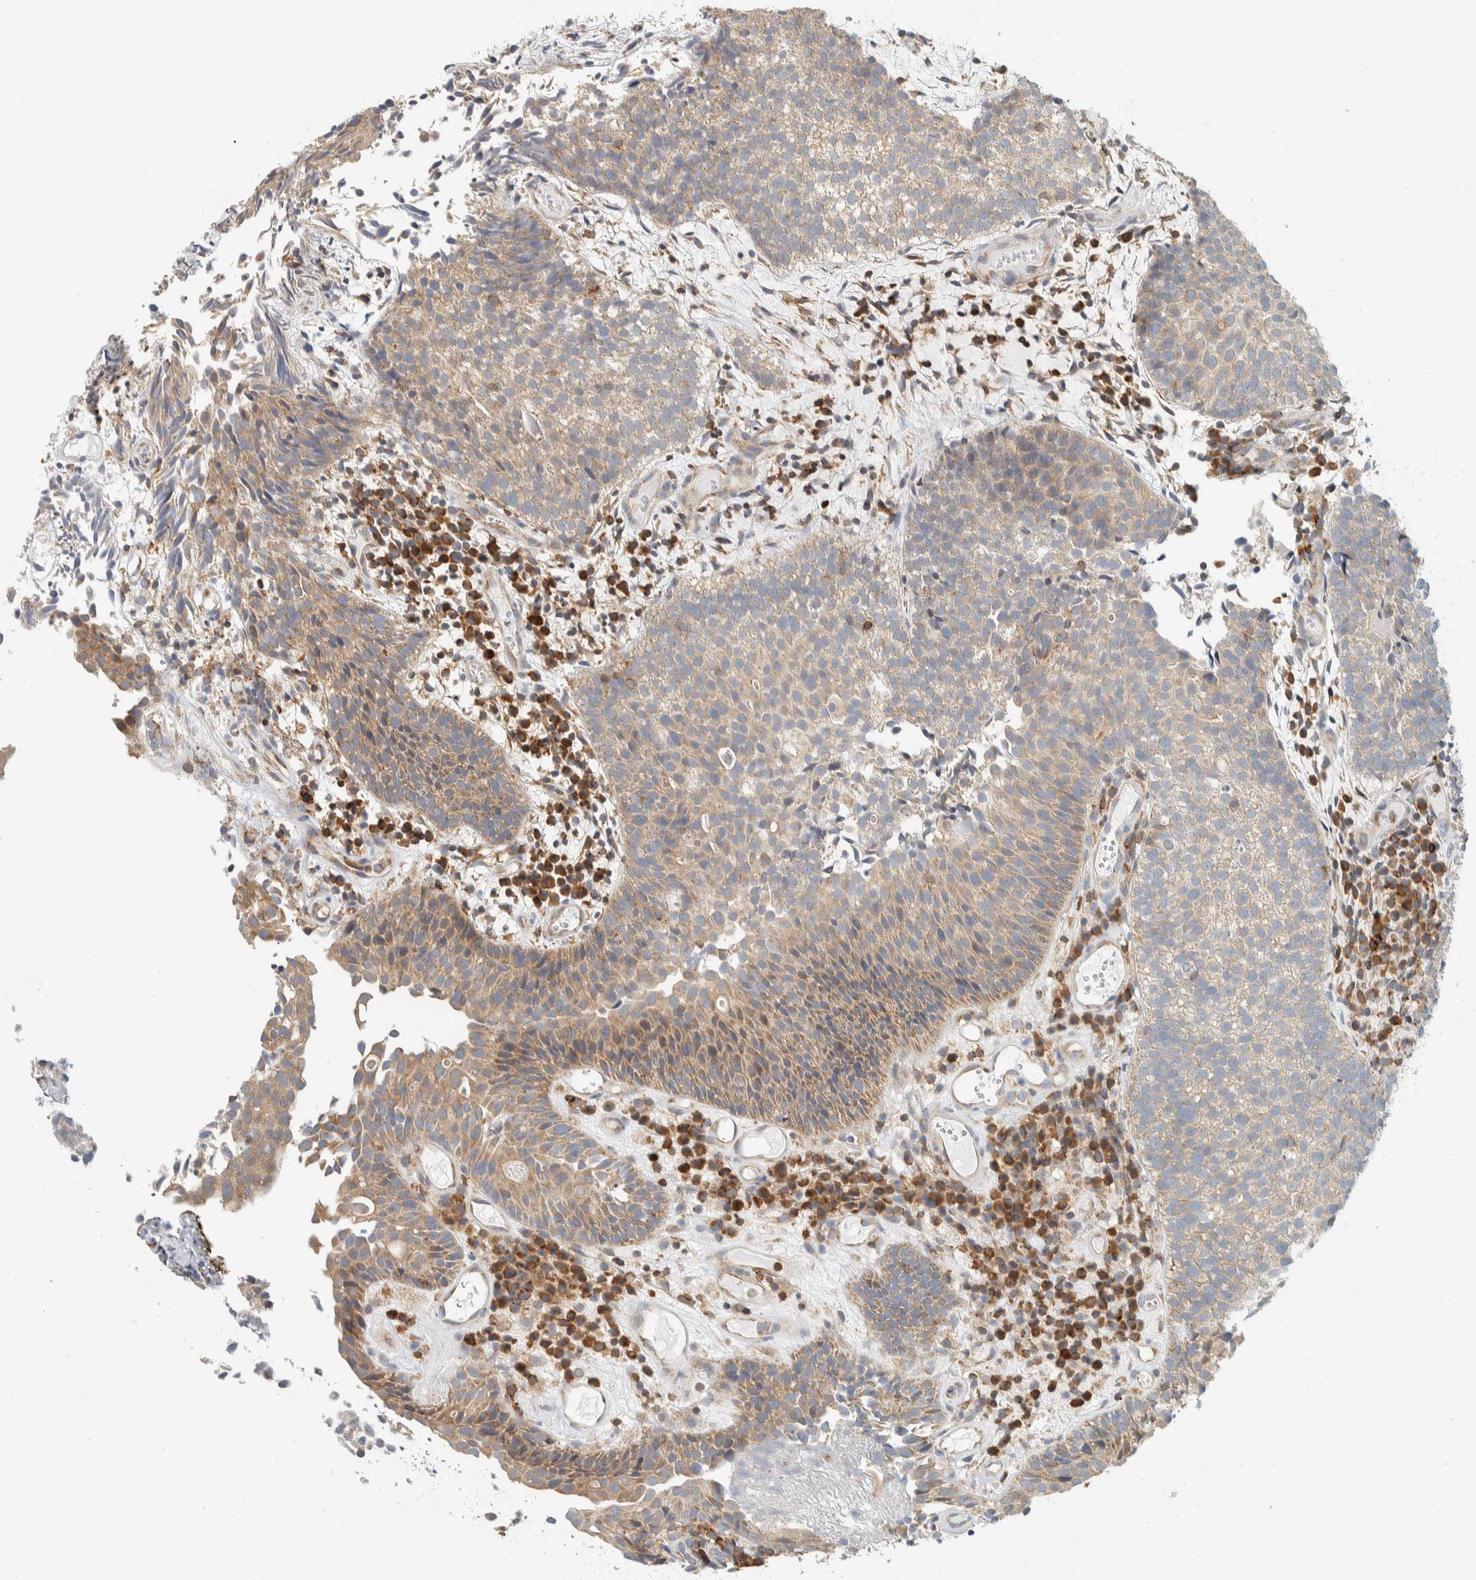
{"staining": {"intensity": "weak", "quantity": "25%-75%", "location": "cytoplasmic/membranous"}, "tissue": "urothelial cancer", "cell_type": "Tumor cells", "image_type": "cancer", "snomed": [{"axis": "morphology", "description": "Urothelial carcinoma, Low grade"}, {"axis": "topography", "description": "Urinary bladder"}], "caption": "Tumor cells reveal low levels of weak cytoplasmic/membranous expression in about 25%-75% of cells in human urothelial cancer. Nuclei are stained in blue.", "gene": "CCDC57", "patient": {"sex": "male", "age": 86}}